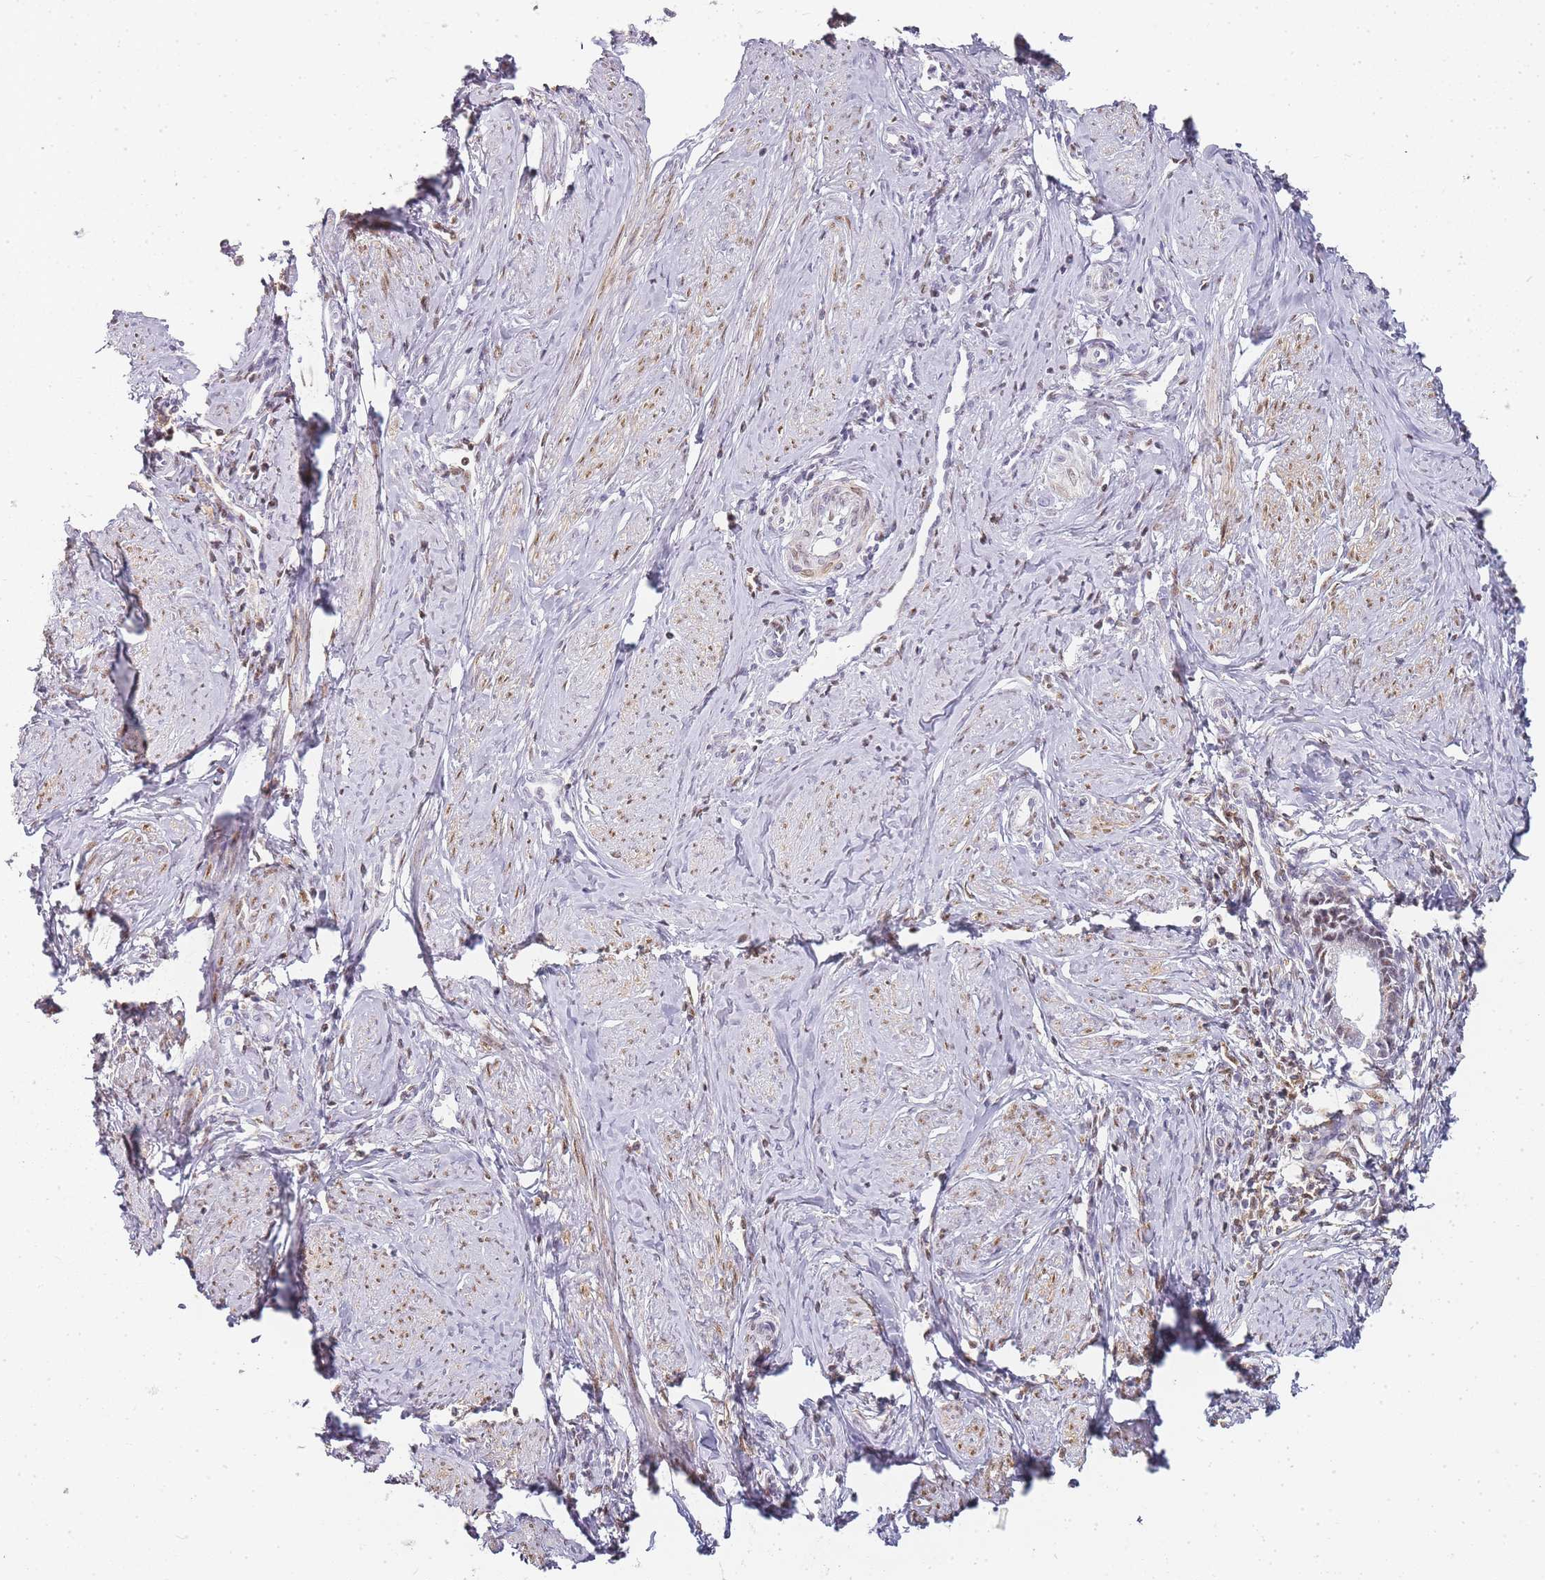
{"staining": {"intensity": "weak", "quantity": "<25%", "location": "nuclear"}, "tissue": "cervical cancer", "cell_type": "Tumor cells", "image_type": "cancer", "snomed": [{"axis": "morphology", "description": "Adenocarcinoma, NOS"}, {"axis": "topography", "description": "Cervix"}], "caption": "This is an IHC photomicrograph of cervical adenocarcinoma. There is no expression in tumor cells.", "gene": "JAKMIP1", "patient": {"sex": "female", "age": 36}}